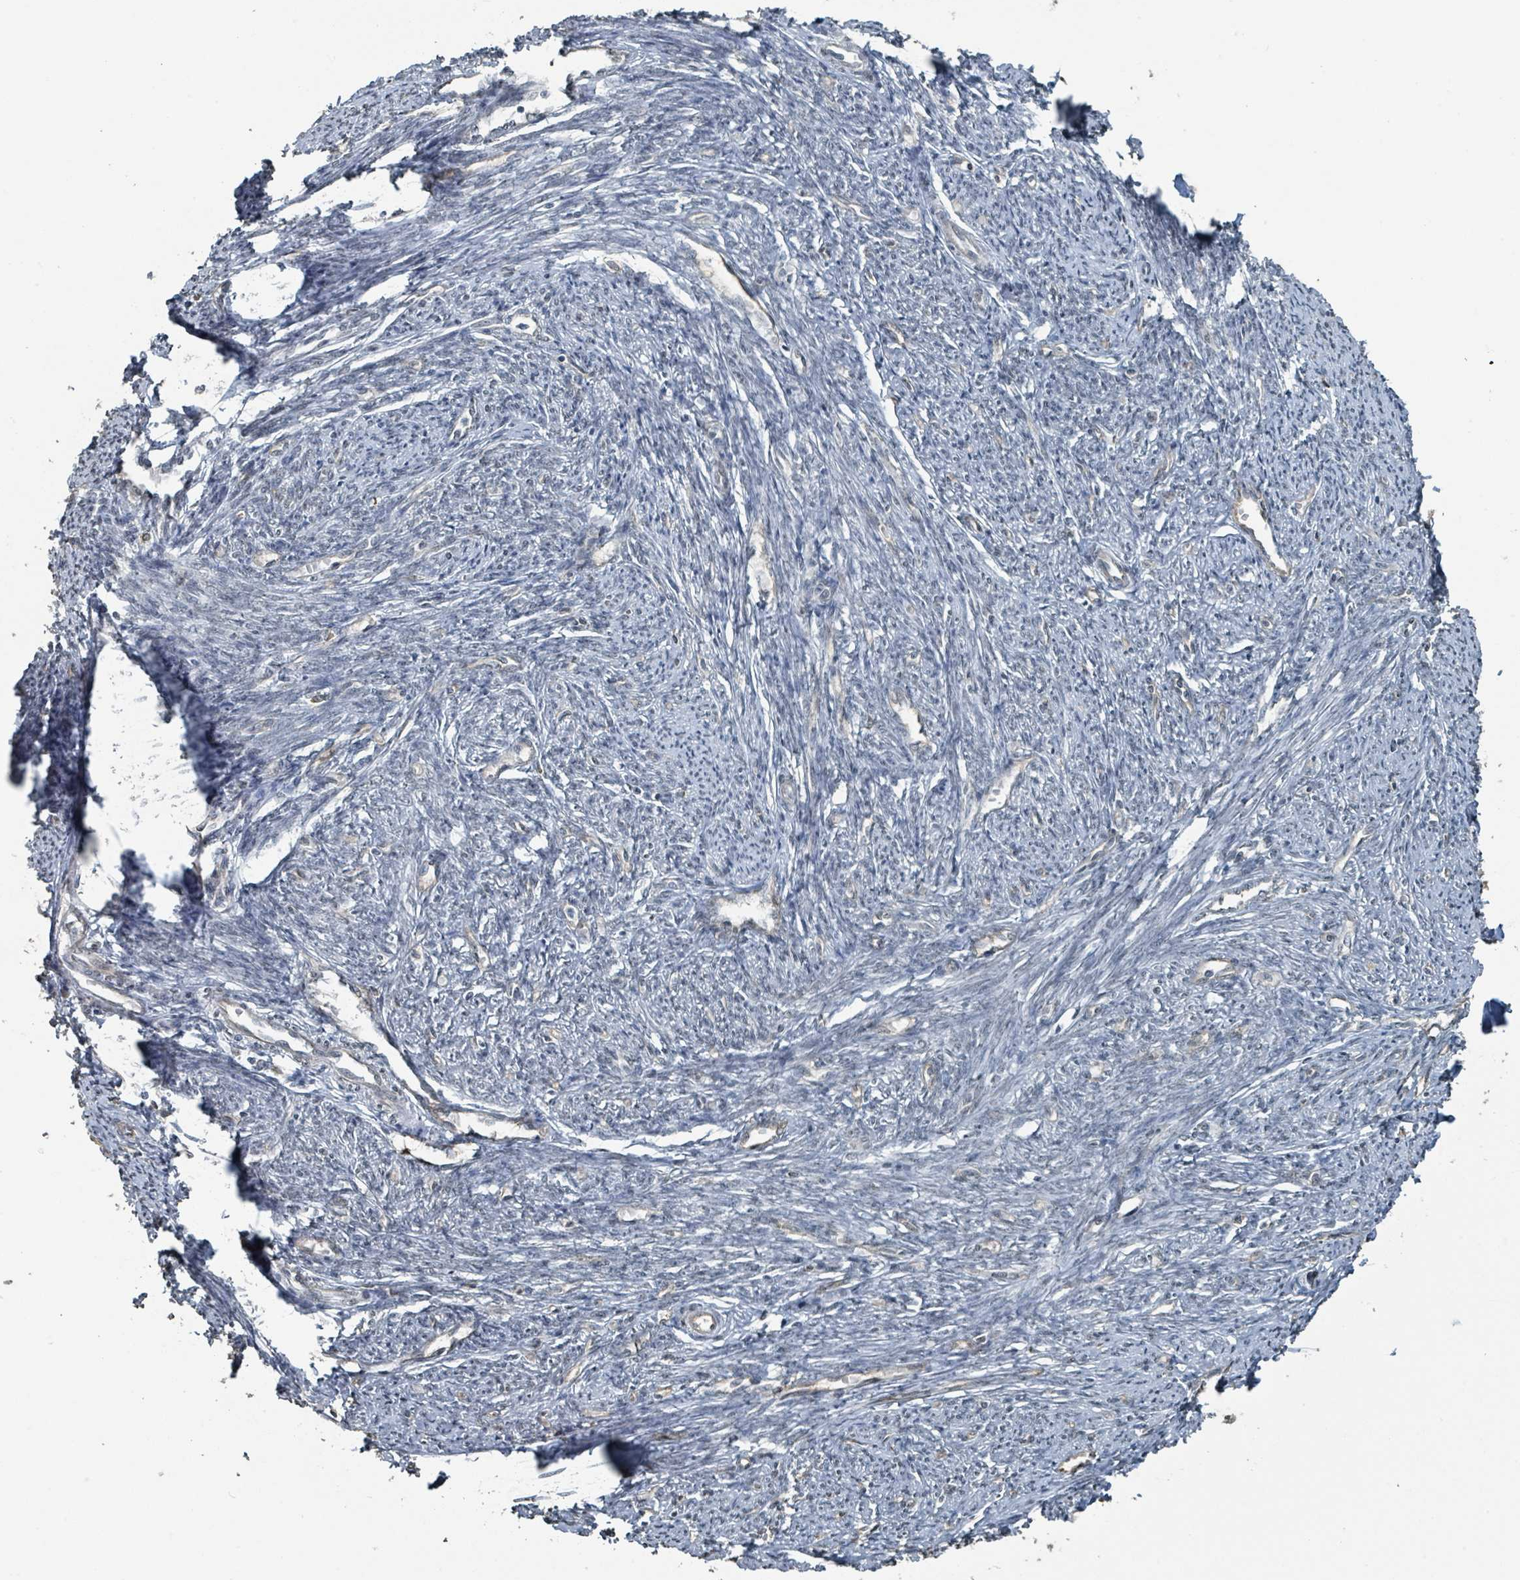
{"staining": {"intensity": "weak", "quantity": "25%-75%", "location": "nuclear"}, "tissue": "smooth muscle", "cell_type": "Smooth muscle cells", "image_type": "normal", "snomed": [{"axis": "morphology", "description": "Normal tissue, NOS"}, {"axis": "topography", "description": "Smooth muscle"}, {"axis": "topography", "description": "Fallopian tube"}], "caption": "Normal smooth muscle reveals weak nuclear expression in approximately 25%-75% of smooth muscle cells, visualized by immunohistochemistry. Using DAB (3,3'-diaminobenzidine) (brown) and hematoxylin (blue) stains, captured at high magnification using brightfield microscopy.", "gene": "PHIP", "patient": {"sex": "female", "age": 59}}